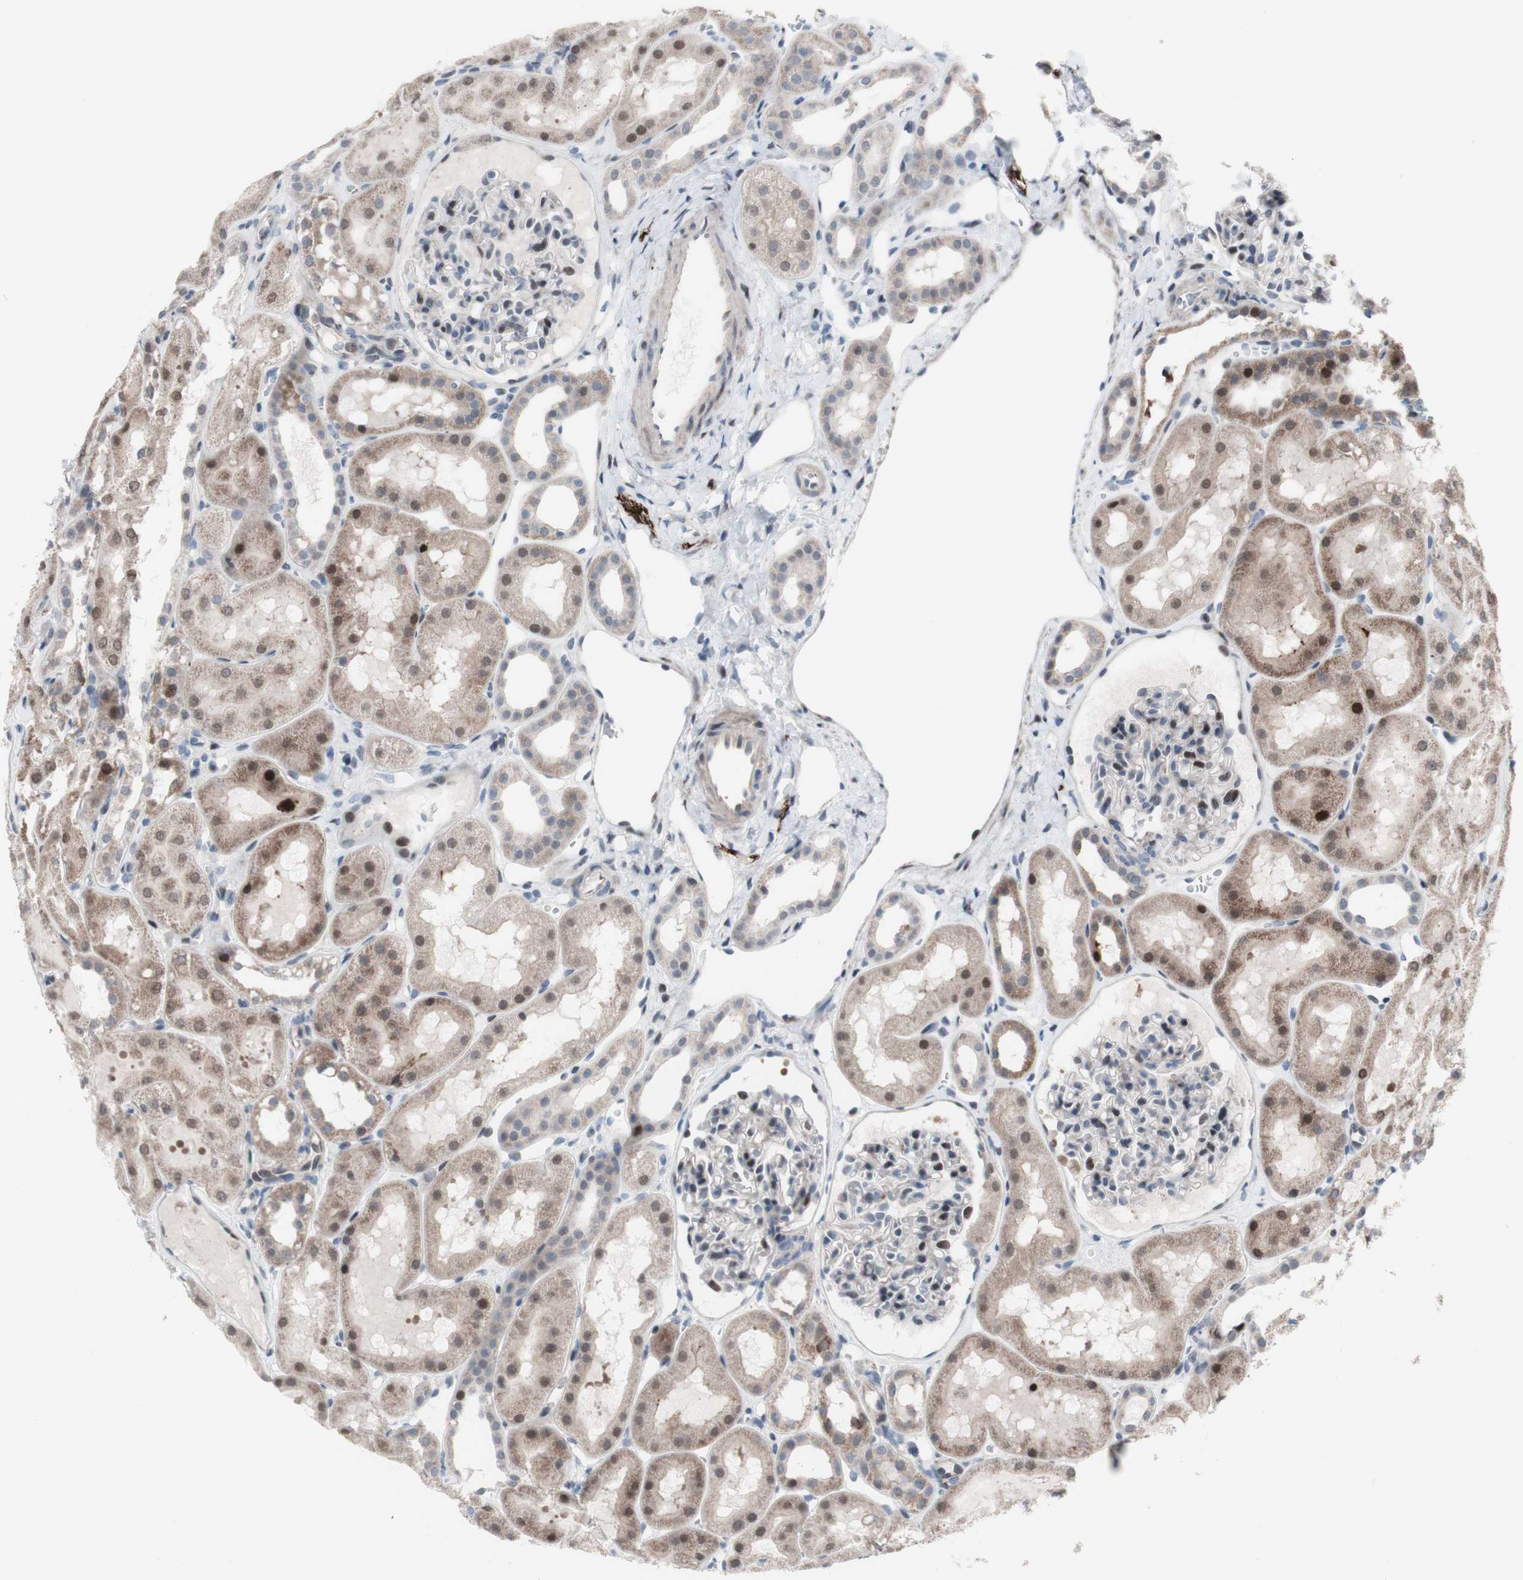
{"staining": {"intensity": "weak", "quantity": "<25%", "location": "nuclear"}, "tissue": "kidney", "cell_type": "Cells in glomeruli", "image_type": "normal", "snomed": [{"axis": "morphology", "description": "Normal tissue, NOS"}, {"axis": "topography", "description": "Kidney"}, {"axis": "topography", "description": "Urinary bladder"}], "caption": "Cells in glomeruli show no significant protein positivity in normal kidney. The staining is performed using DAB (3,3'-diaminobenzidine) brown chromogen with nuclei counter-stained in using hematoxylin.", "gene": "PHTF2", "patient": {"sex": "male", "age": 16}}